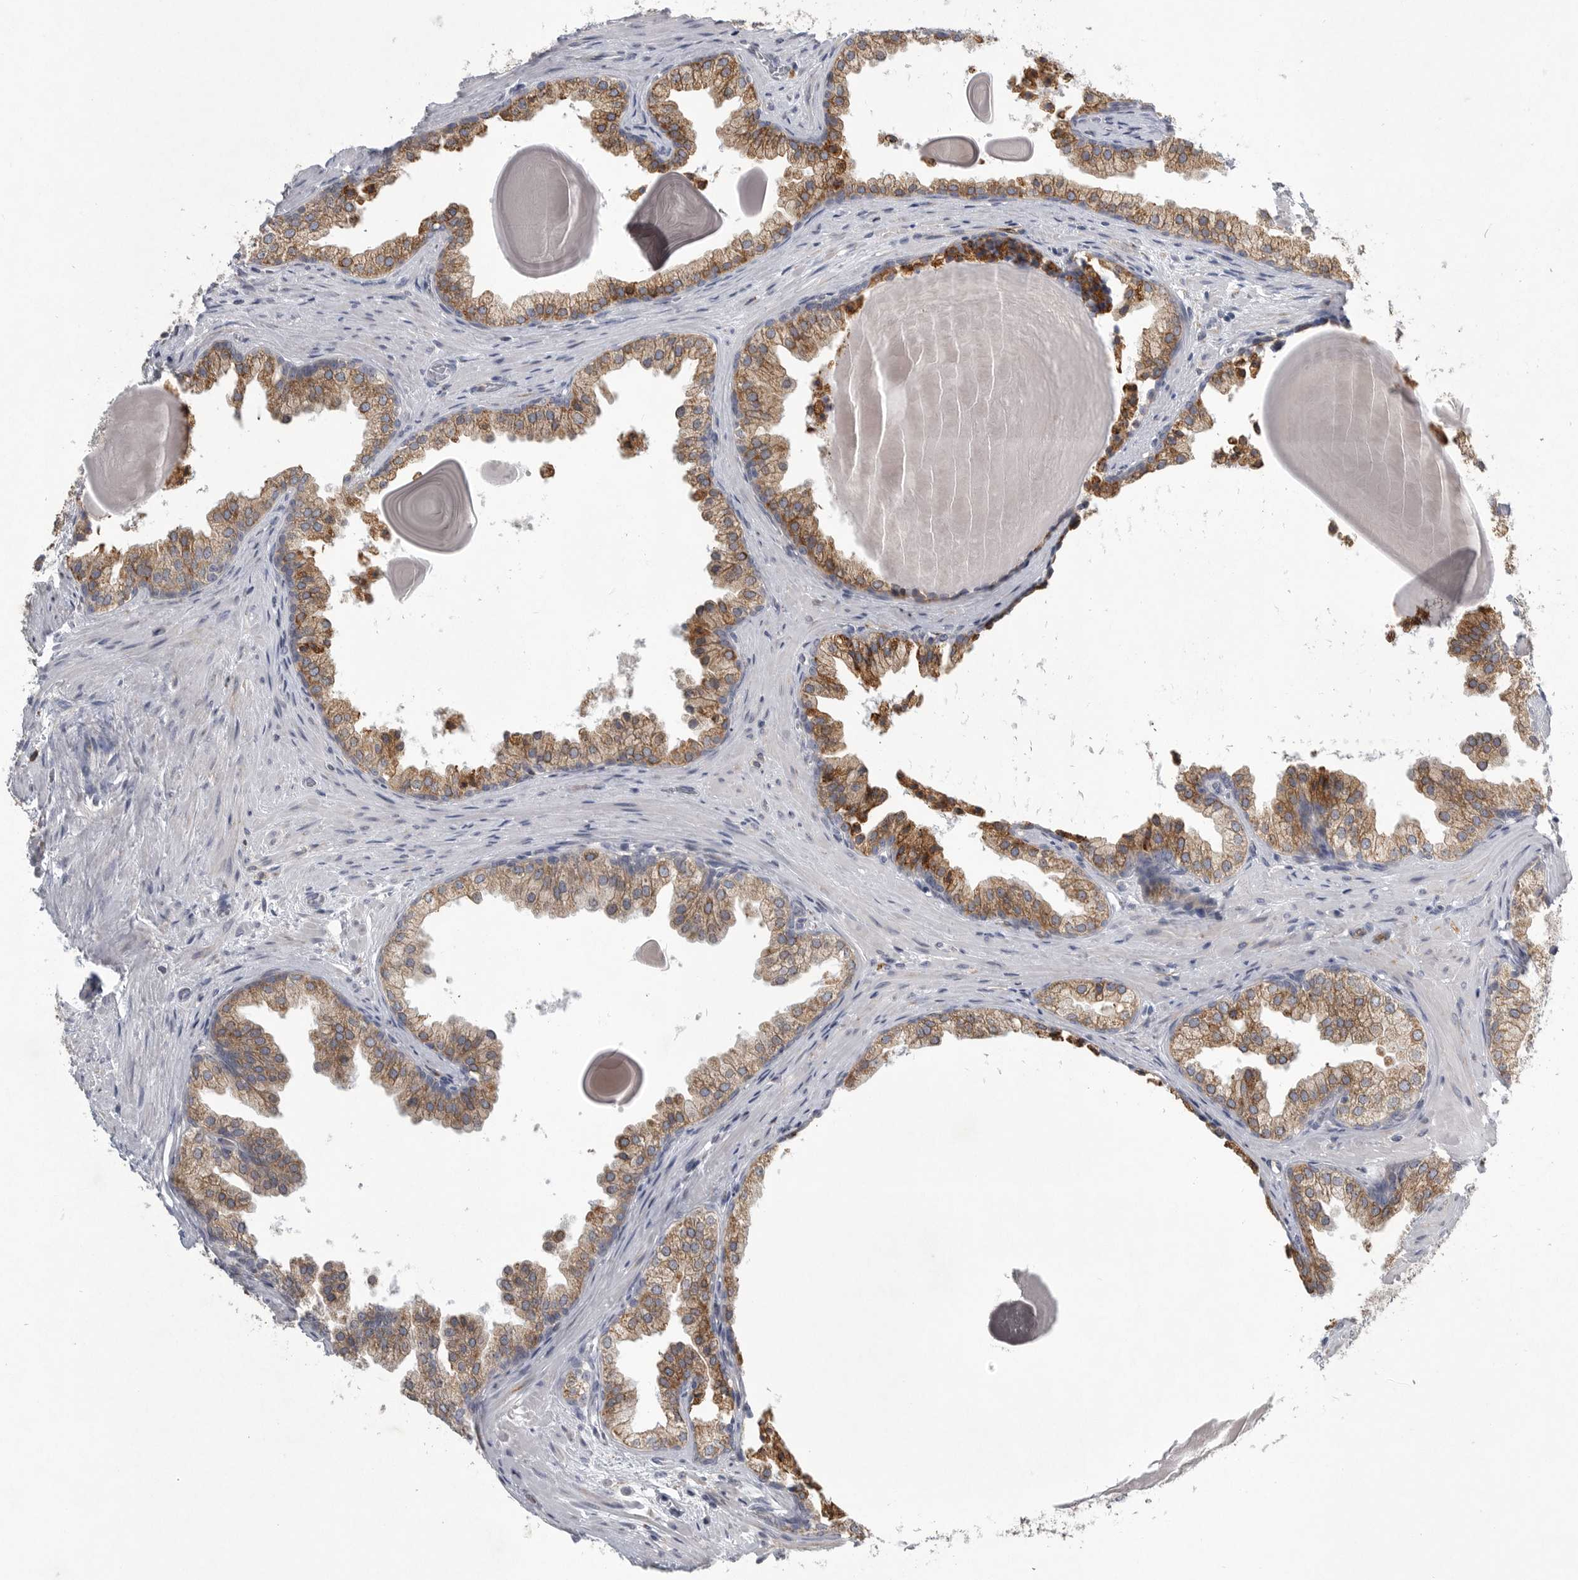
{"staining": {"intensity": "moderate", "quantity": ">75%", "location": "cytoplasmic/membranous"}, "tissue": "prostate", "cell_type": "Glandular cells", "image_type": "normal", "snomed": [{"axis": "morphology", "description": "Normal tissue, NOS"}, {"axis": "topography", "description": "Prostate"}], "caption": "Unremarkable prostate exhibits moderate cytoplasmic/membranous staining in about >75% of glandular cells (brown staining indicates protein expression, while blue staining denotes nuclei)..", "gene": "MINPP1", "patient": {"sex": "male", "age": 48}}